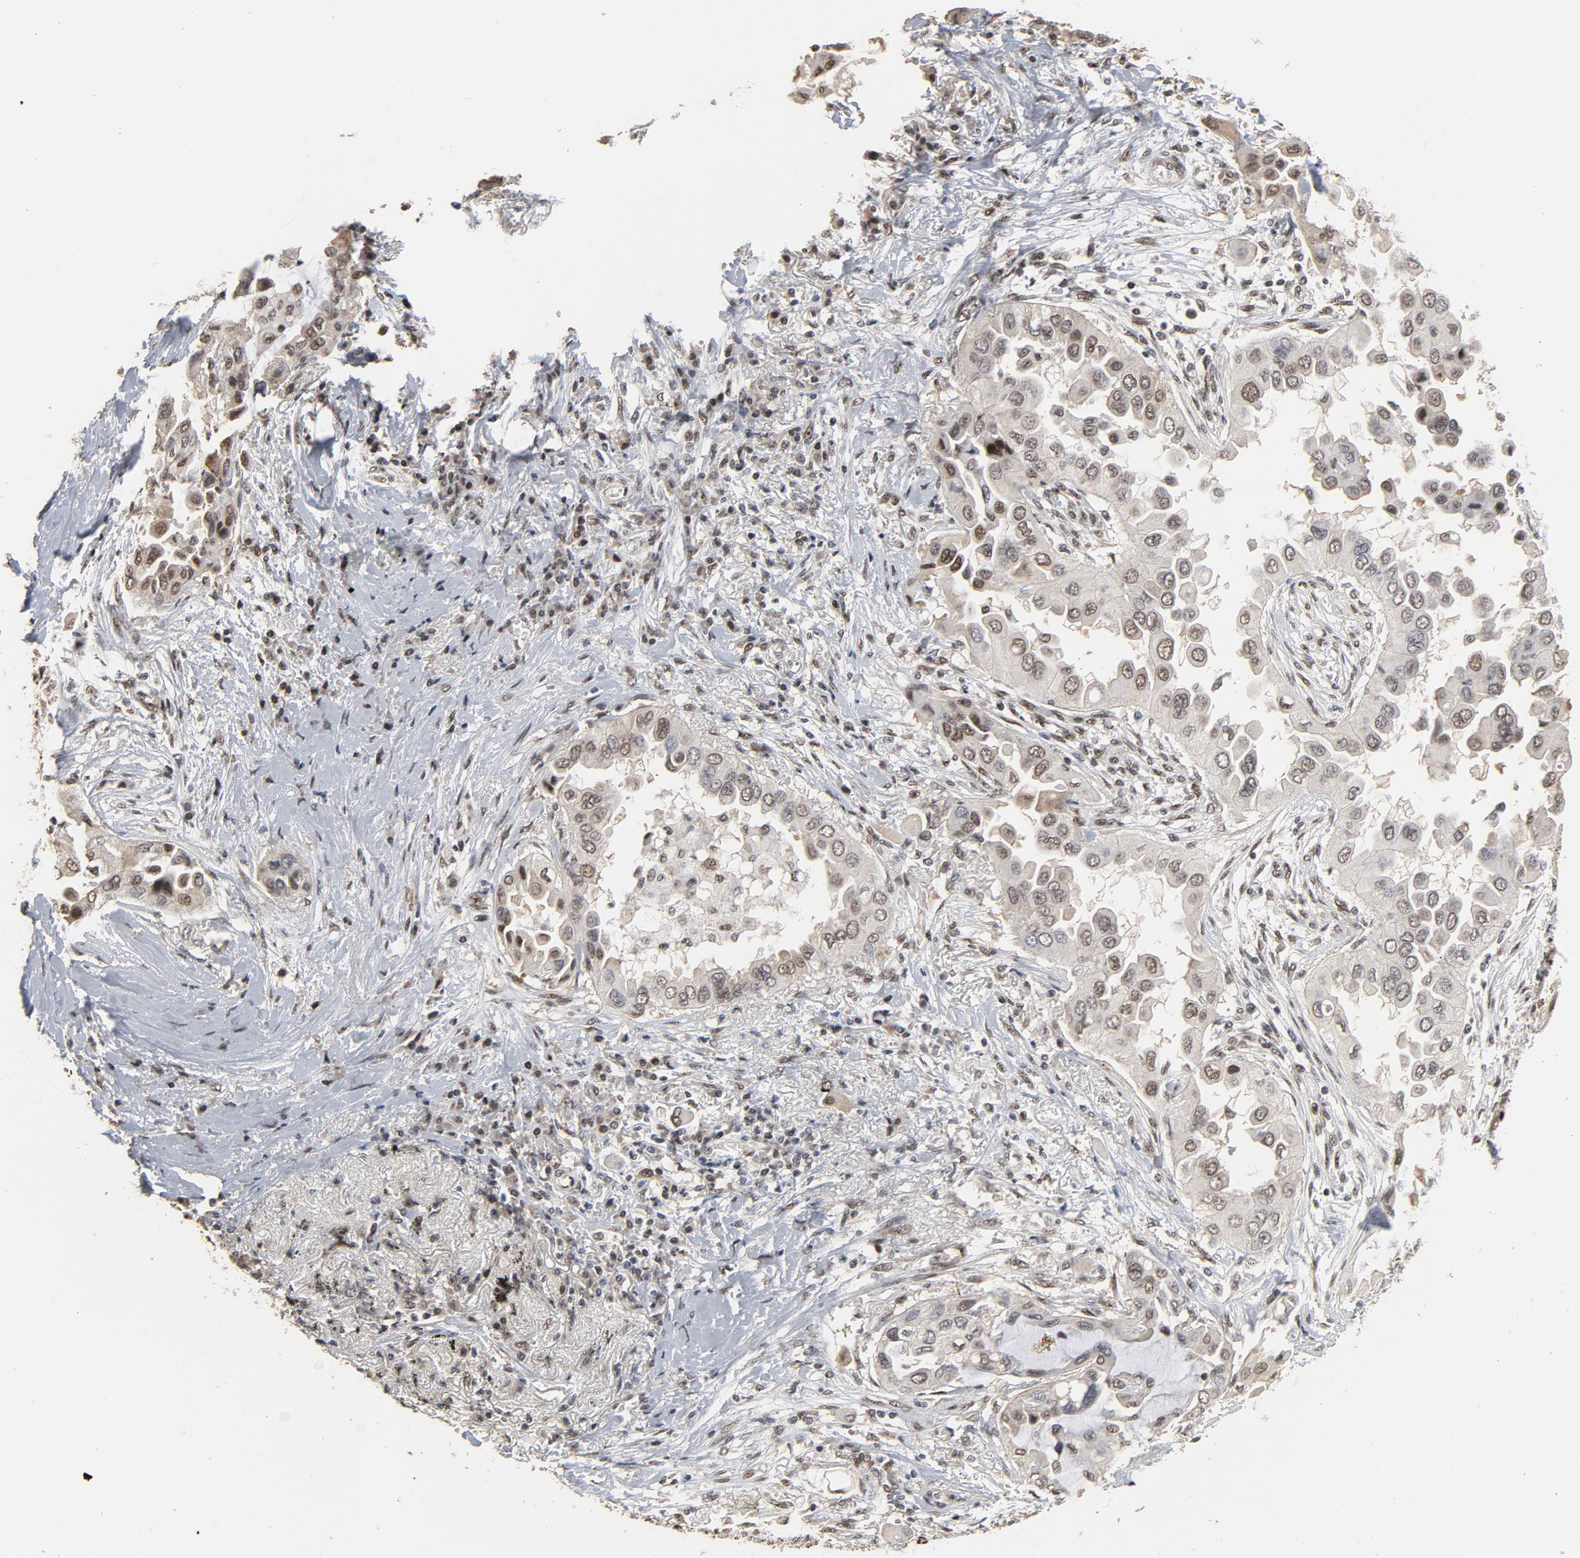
{"staining": {"intensity": "moderate", "quantity": "25%-75%", "location": "nuclear"}, "tissue": "lung cancer", "cell_type": "Tumor cells", "image_type": "cancer", "snomed": [{"axis": "morphology", "description": "Adenocarcinoma, NOS"}, {"axis": "topography", "description": "Lung"}], "caption": "DAB immunohistochemical staining of human lung adenocarcinoma shows moderate nuclear protein positivity in approximately 25%-75% of tumor cells.", "gene": "TP53RK", "patient": {"sex": "female", "age": 76}}